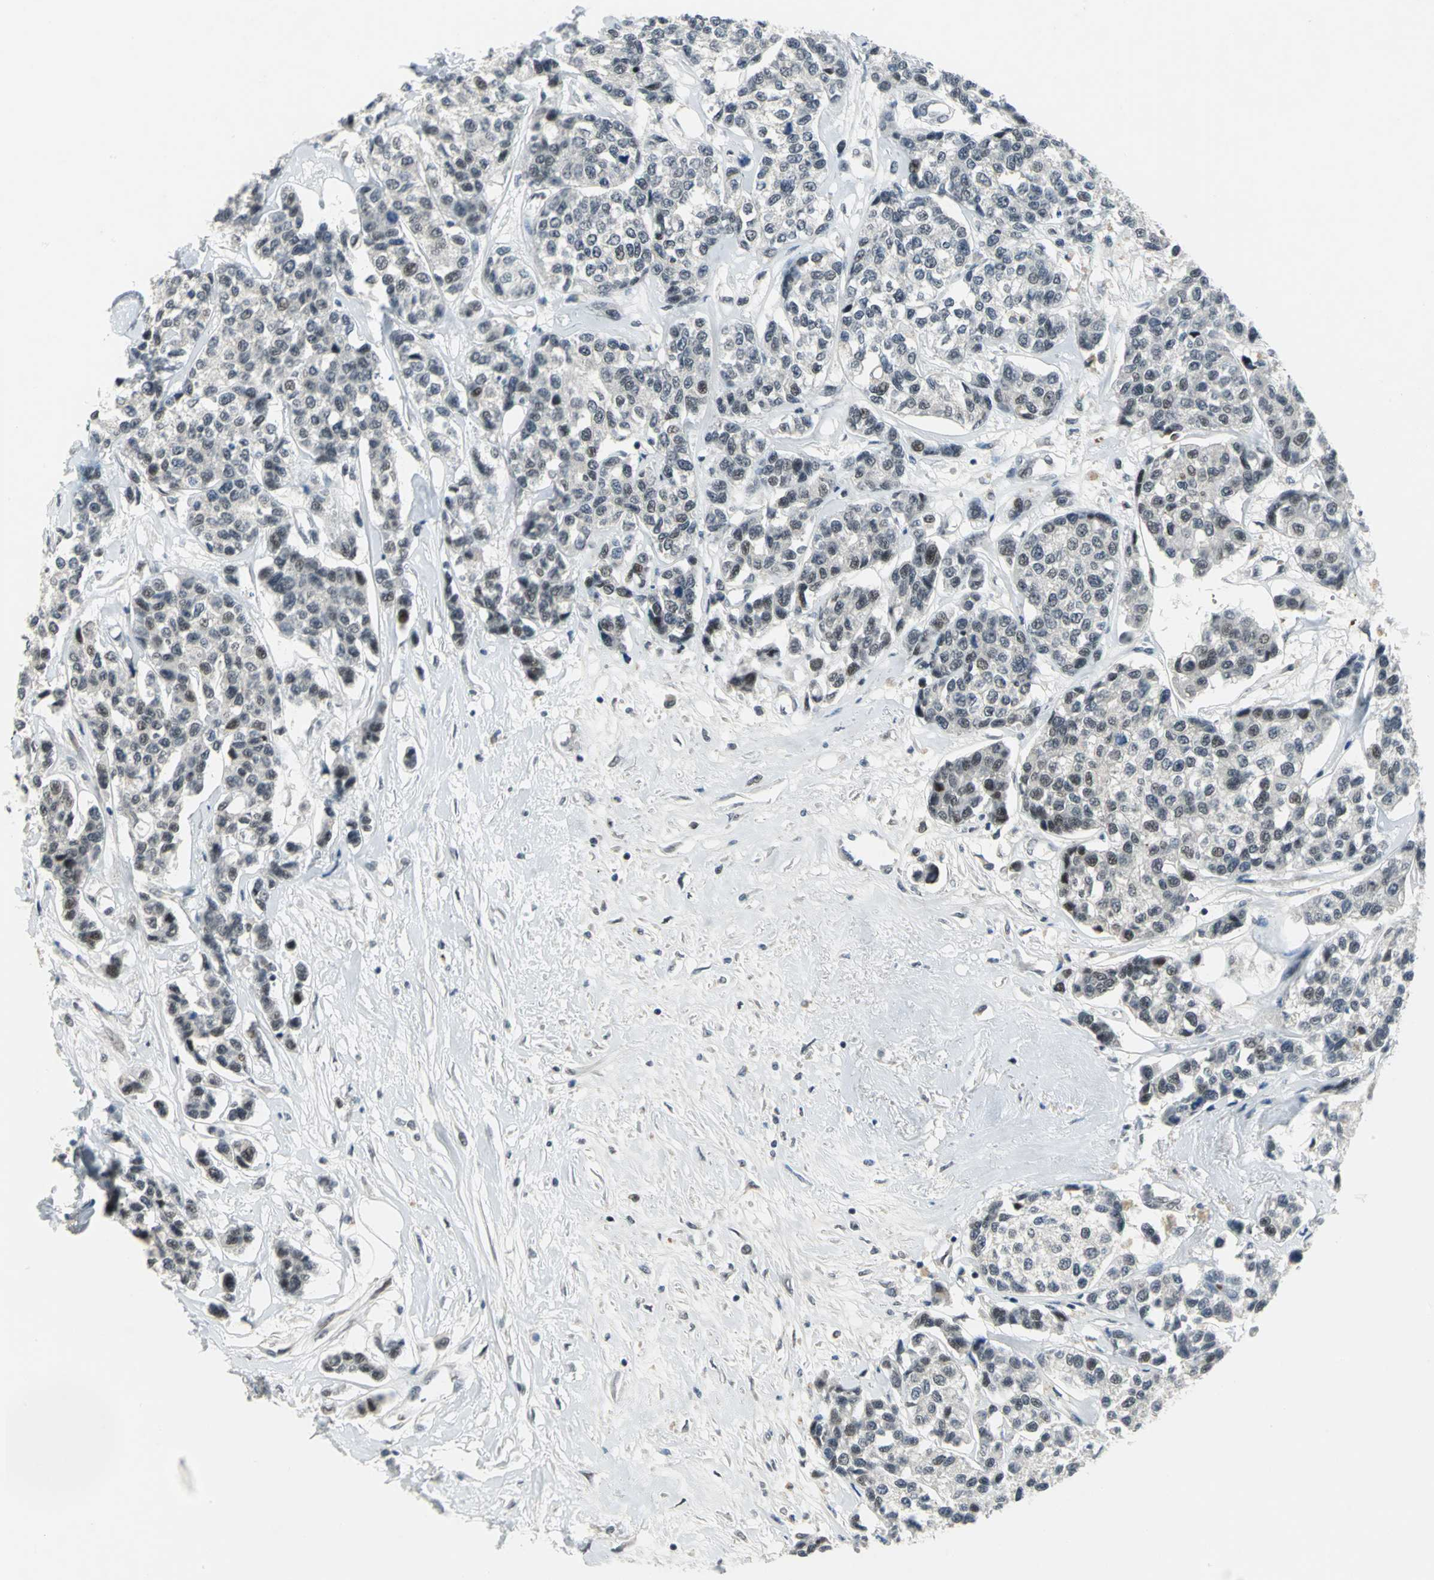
{"staining": {"intensity": "moderate", "quantity": ">75%", "location": "nuclear"}, "tissue": "breast cancer", "cell_type": "Tumor cells", "image_type": "cancer", "snomed": [{"axis": "morphology", "description": "Duct carcinoma"}, {"axis": "topography", "description": "Breast"}], "caption": "Immunohistochemistry (IHC) staining of breast cancer, which reveals medium levels of moderate nuclear staining in approximately >75% of tumor cells indicating moderate nuclear protein expression. The staining was performed using DAB (brown) for protein detection and nuclei were counterstained in hematoxylin (blue).", "gene": "GLI3", "patient": {"sex": "female", "age": 51}}